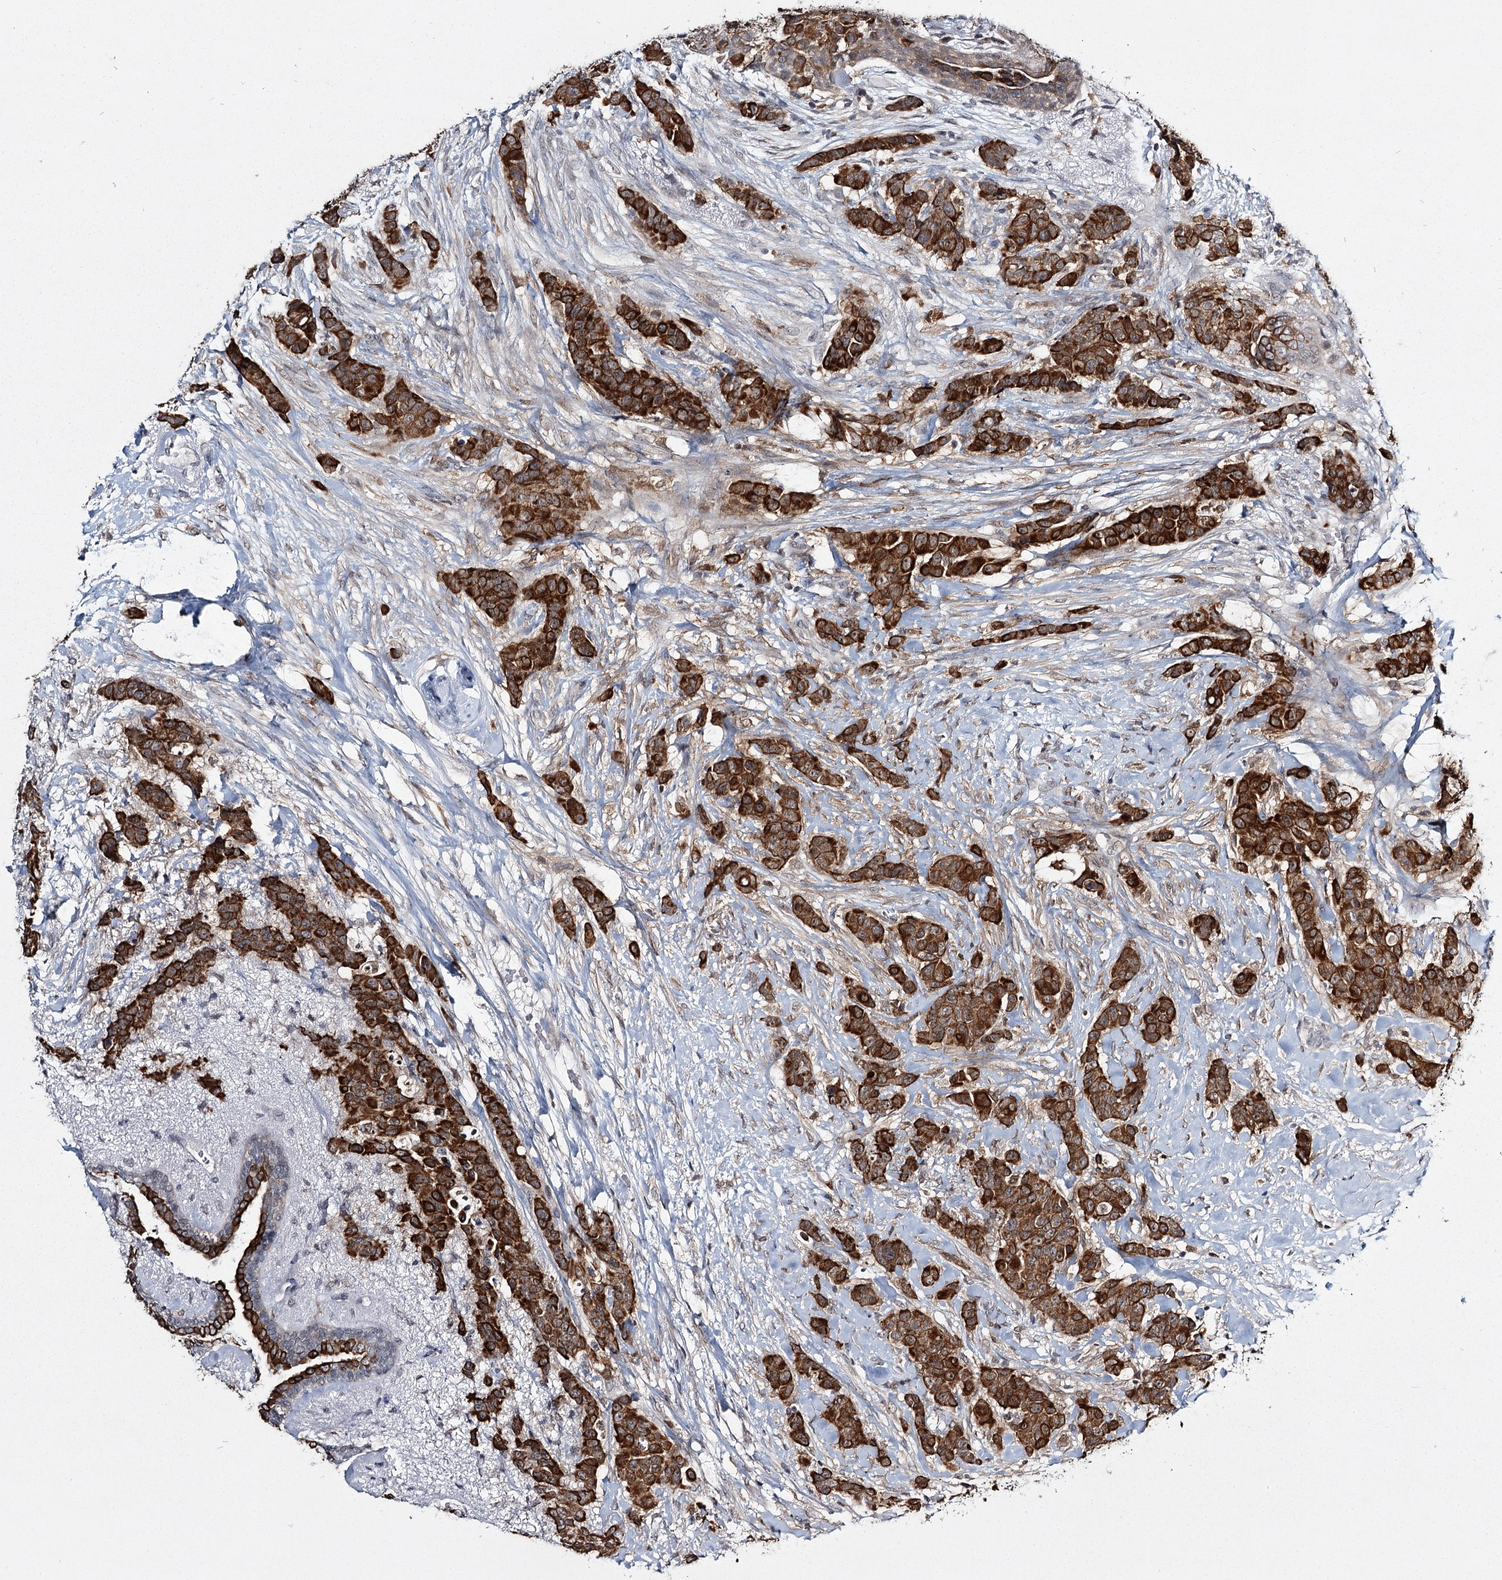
{"staining": {"intensity": "strong", "quantity": ">75%", "location": "cytoplasmic/membranous"}, "tissue": "breast cancer", "cell_type": "Tumor cells", "image_type": "cancer", "snomed": [{"axis": "morphology", "description": "Duct carcinoma"}, {"axis": "topography", "description": "Breast"}], "caption": "Human breast infiltrating ductal carcinoma stained with a brown dye shows strong cytoplasmic/membranous positive expression in about >75% of tumor cells.", "gene": "TMEM70", "patient": {"sex": "female", "age": 40}}